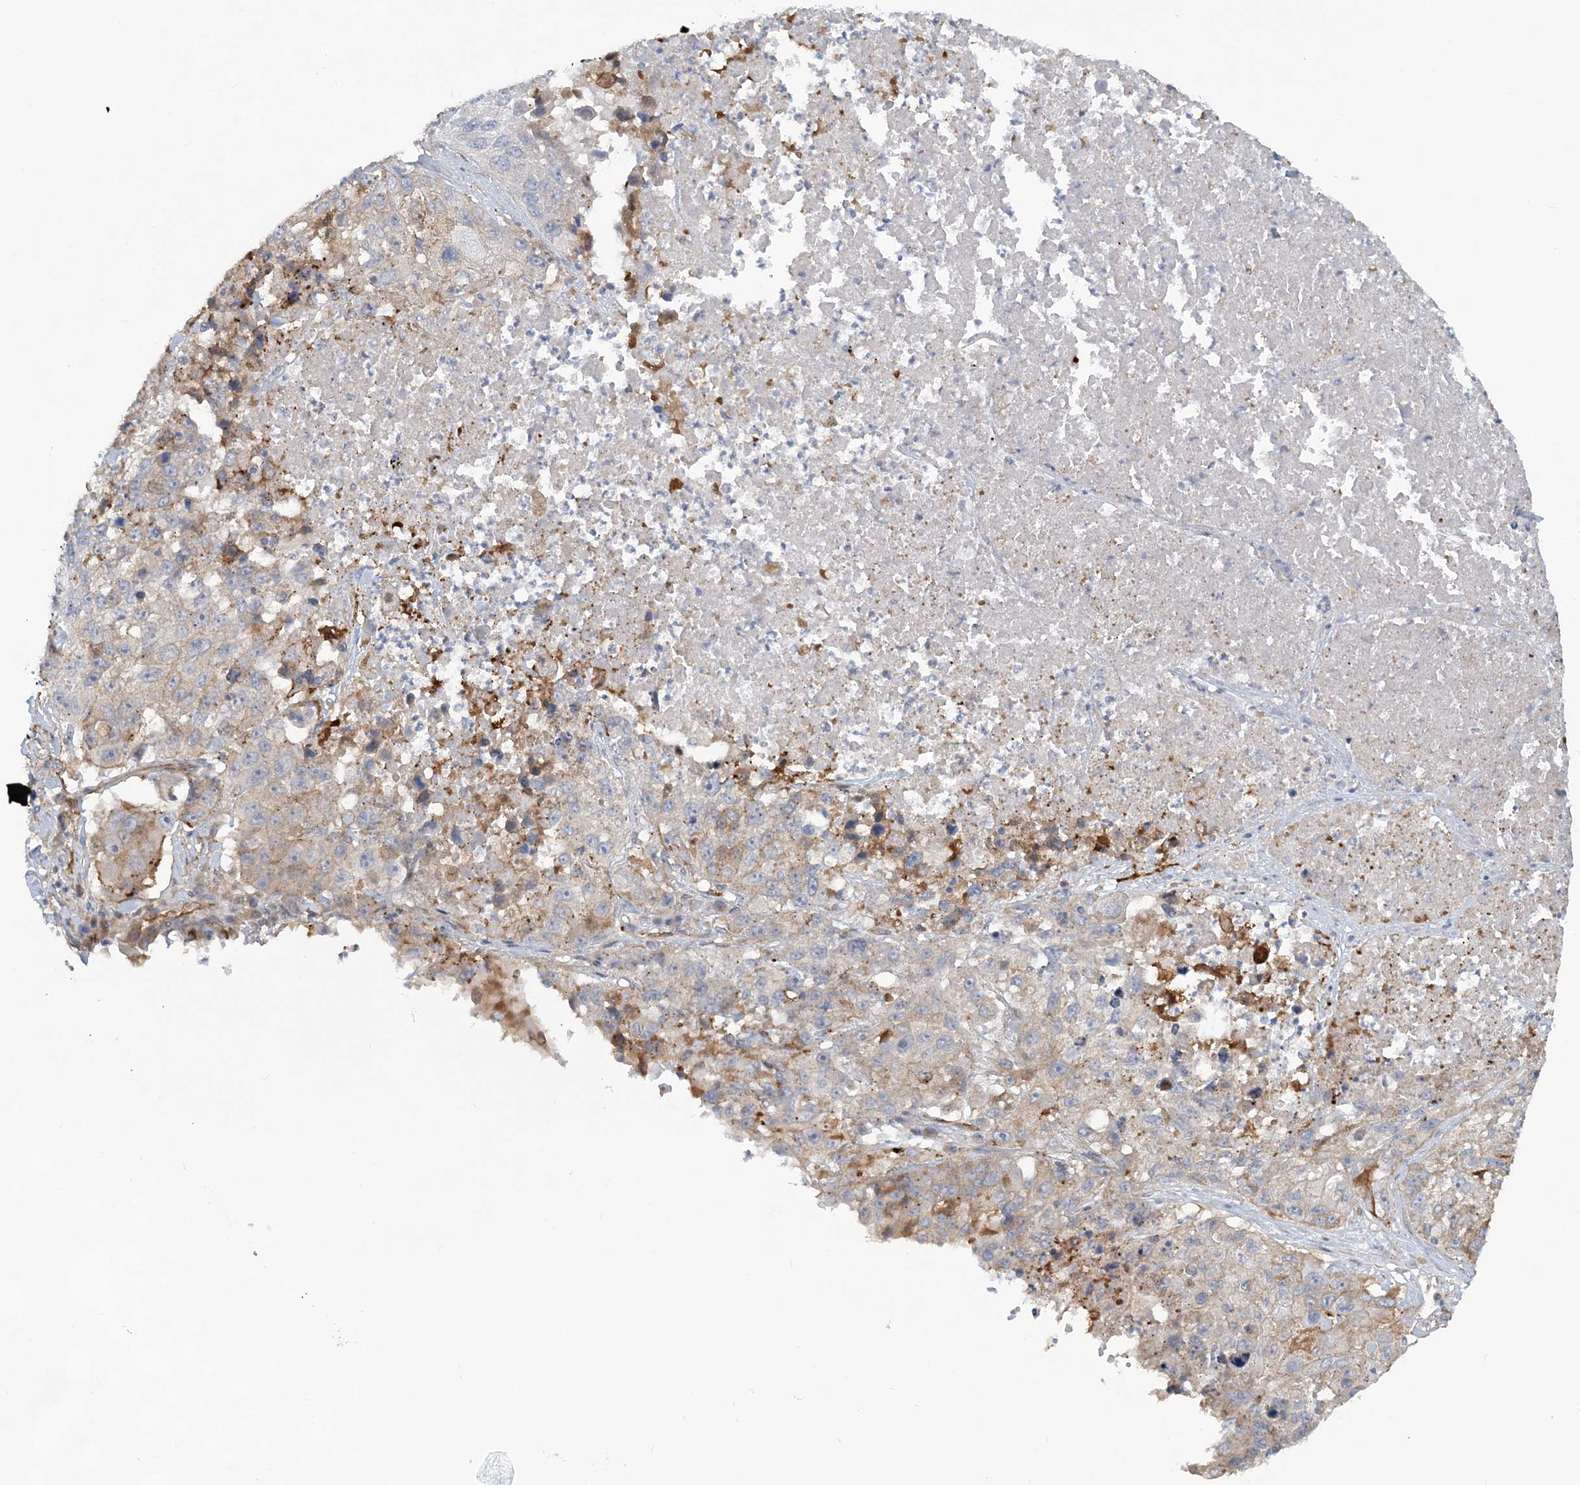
{"staining": {"intensity": "moderate", "quantity": "<25%", "location": "cytoplasmic/membranous"}, "tissue": "lung cancer", "cell_type": "Tumor cells", "image_type": "cancer", "snomed": [{"axis": "morphology", "description": "Squamous cell carcinoma, NOS"}, {"axis": "topography", "description": "Lung"}], "caption": "Human lung squamous cell carcinoma stained with a brown dye reveals moderate cytoplasmic/membranous positive expression in approximately <25% of tumor cells.", "gene": "RAI14", "patient": {"sex": "male", "age": 61}}